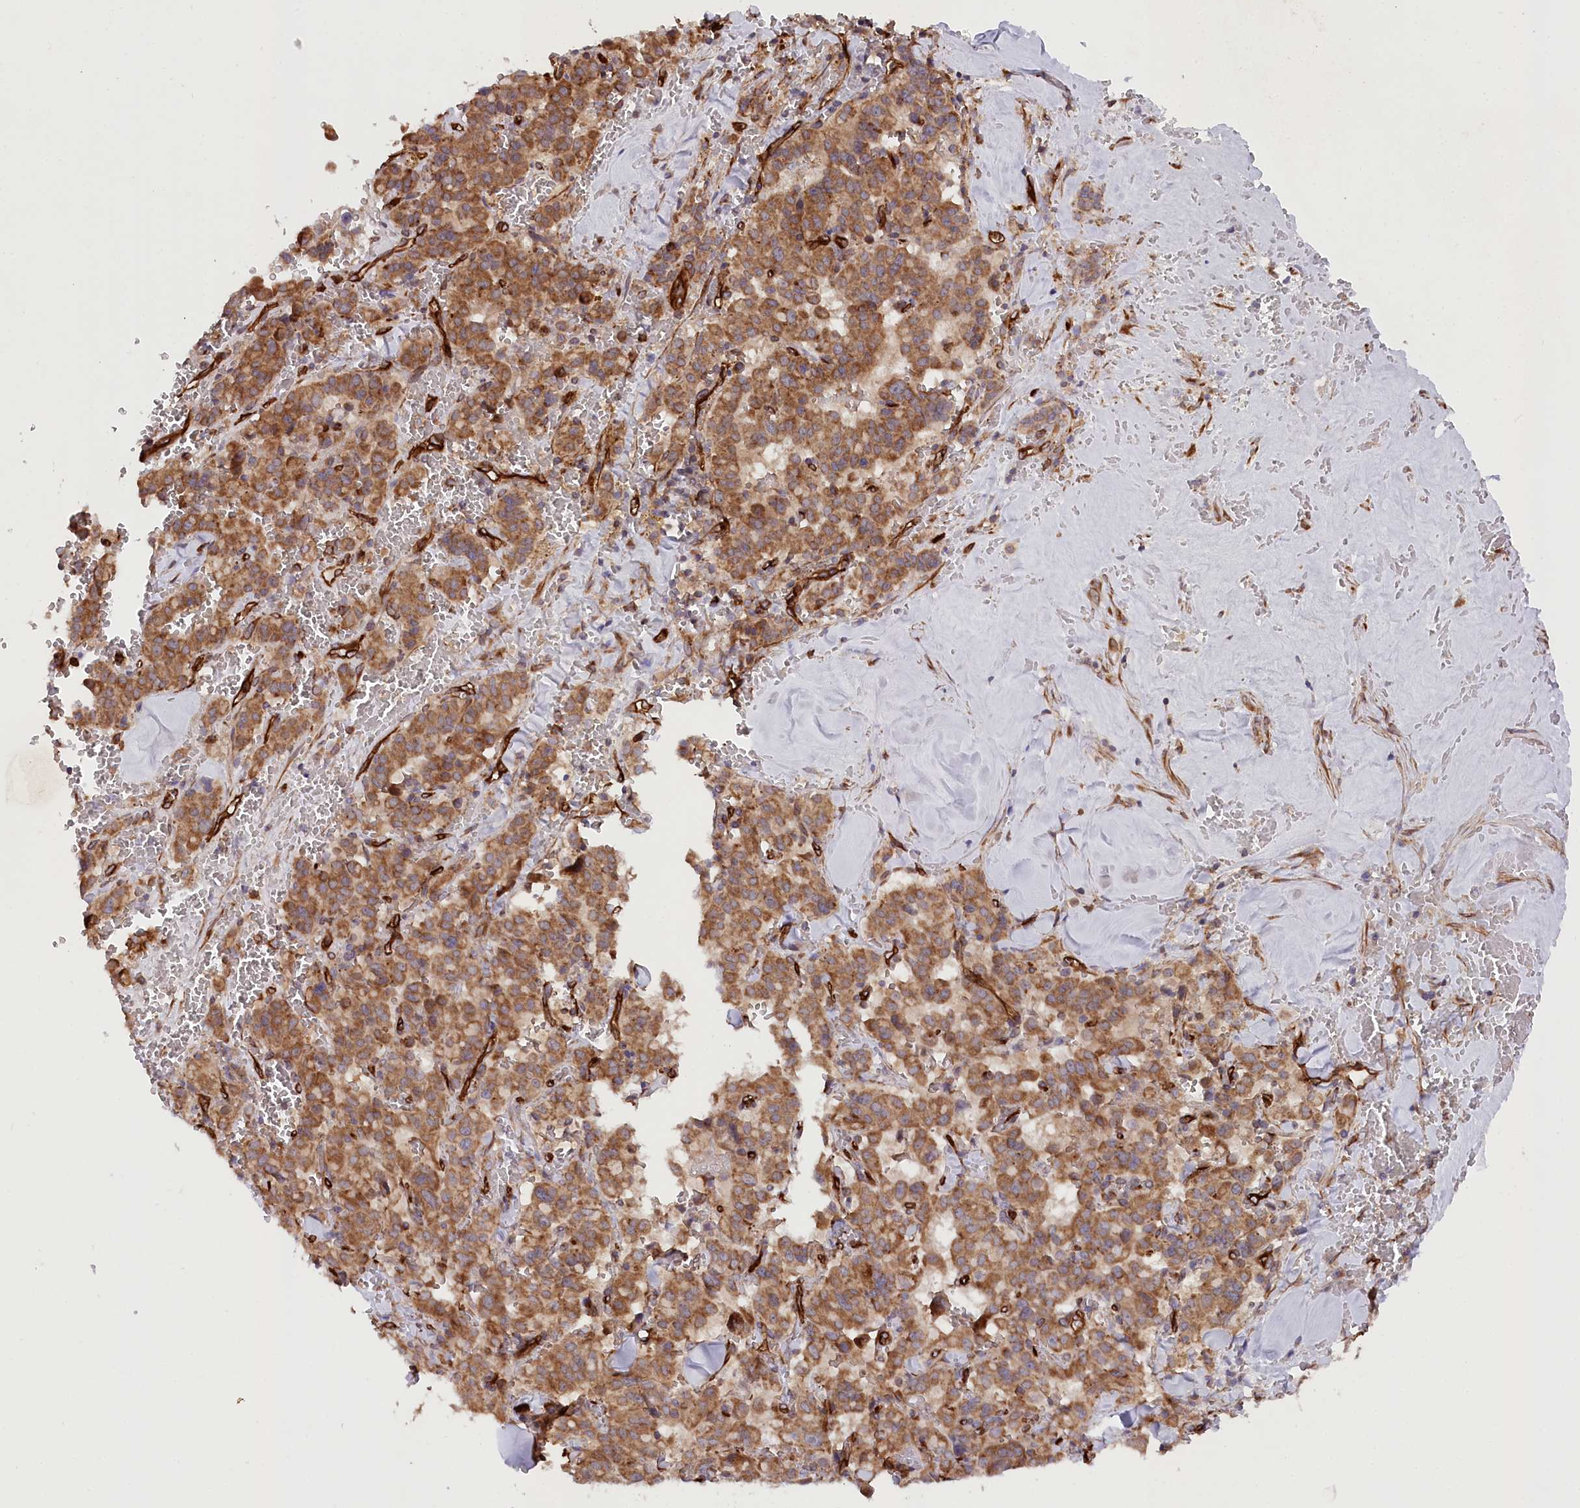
{"staining": {"intensity": "moderate", "quantity": ">75%", "location": "cytoplasmic/membranous"}, "tissue": "pancreatic cancer", "cell_type": "Tumor cells", "image_type": "cancer", "snomed": [{"axis": "morphology", "description": "Adenocarcinoma, NOS"}, {"axis": "topography", "description": "Pancreas"}], "caption": "Protein staining of adenocarcinoma (pancreatic) tissue shows moderate cytoplasmic/membranous positivity in about >75% of tumor cells.", "gene": "MTPAP", "patient": {"sex": "male", "age": 65}}